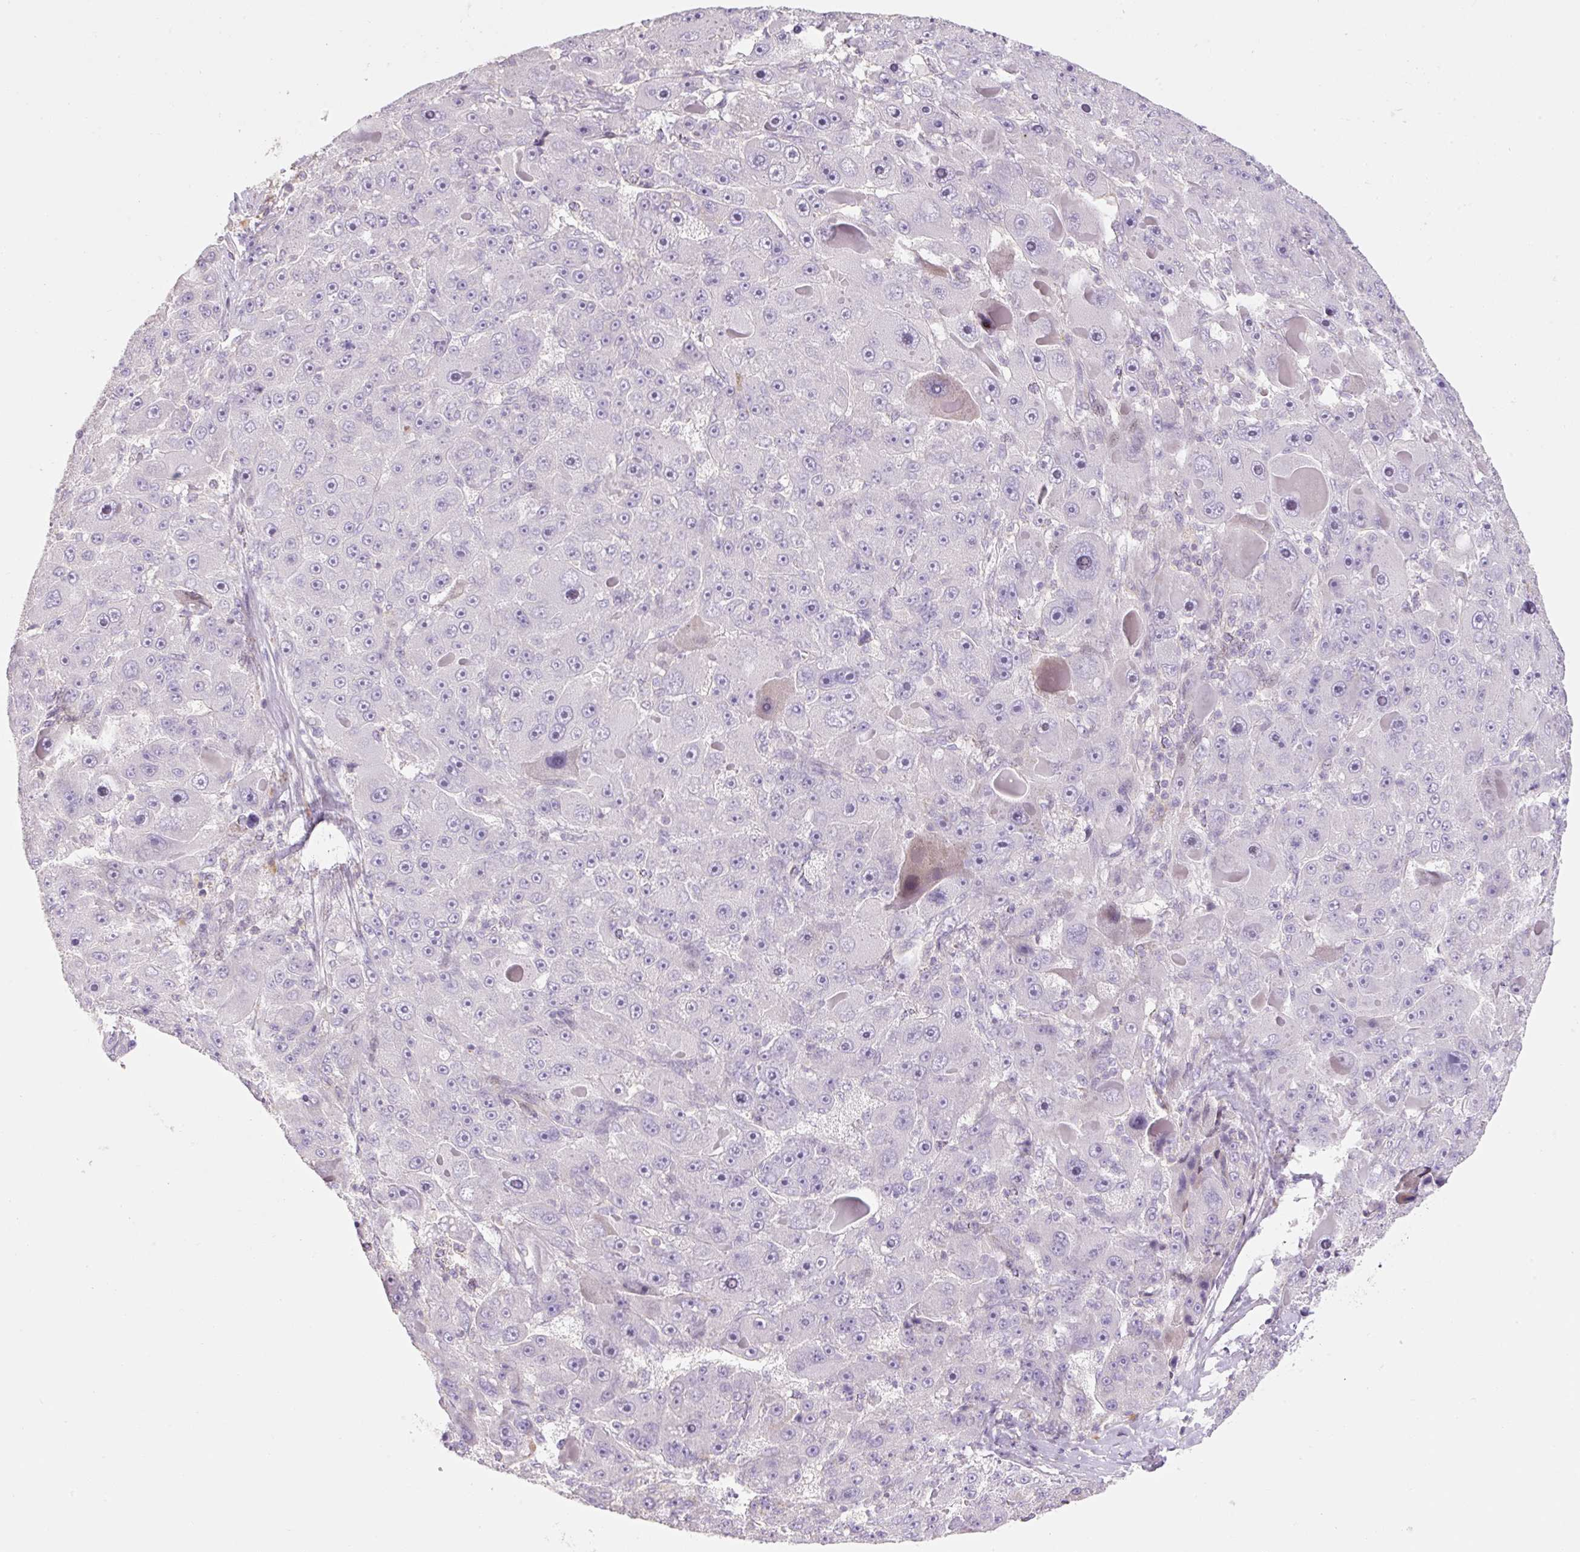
{"staining": {"intensity": "negative", "quantity": "none", "location": "none"}, "tissue": "liver cancer", "cell_type": "Tumor cells", "image_type": "cancer", "snomed": [{"axis": "morphology", "description": "Carcinoma, Hepatocellular, NOS"}, {"axis": "topography", "description": "Liver"}], "caption": "IHC of liver hepatocellular carcinoma shows no positivity in tumor cells. The staining is performed using DAB (3,3'-diaminobenzidine) brown chromogen with nuclei counter-stained in using hematoxylin.", "gene": "ZNF552", "patient": {"sex": "male", "age": 76}}